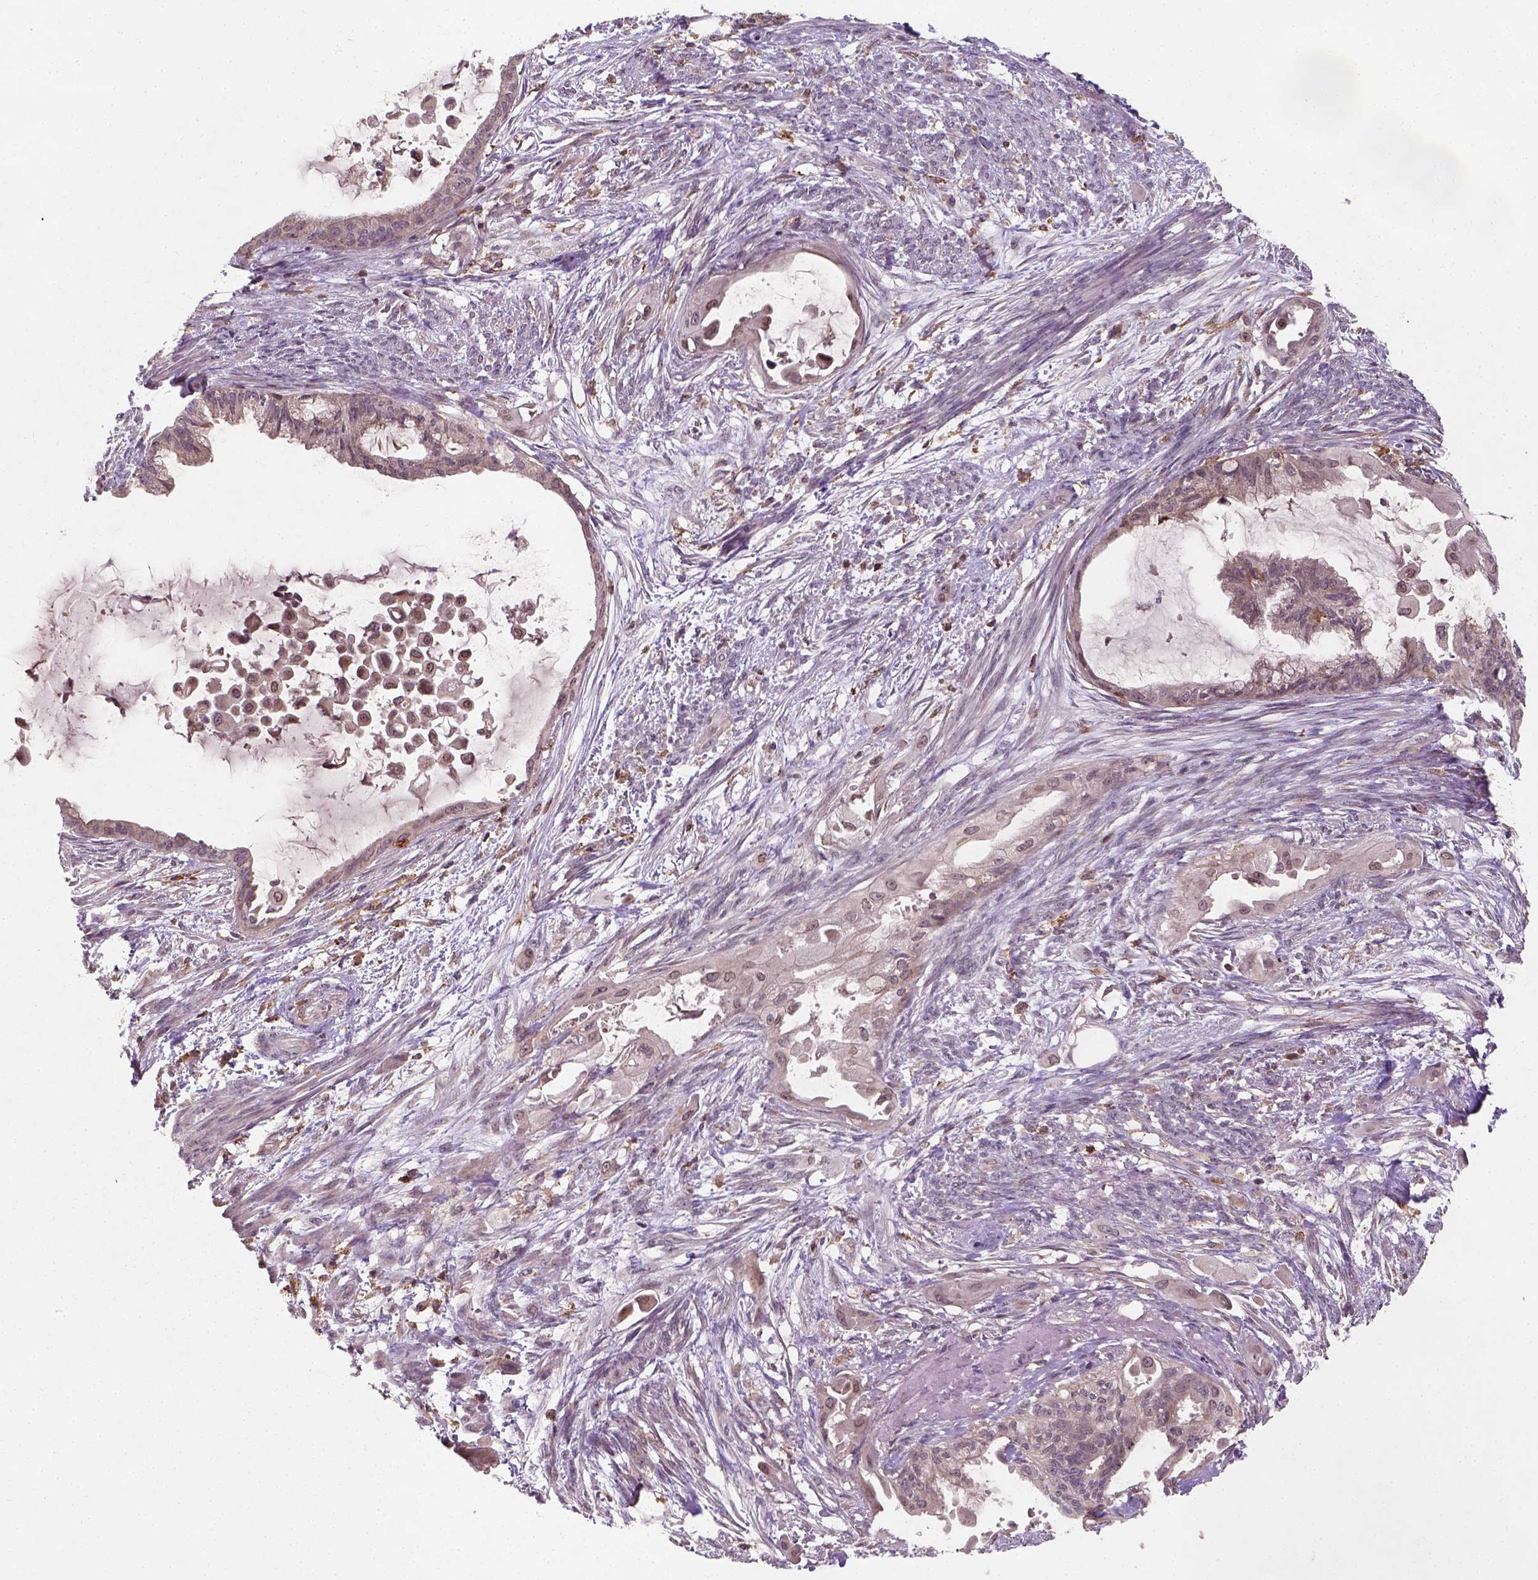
{"staining": {"intensity": "weak", "quantity": "25%-75%", "location": "cytoplasmic/membranous"}, "tissue": "endometrial cancer", "cell_type": "Tumor cells", "image_type": "cancer", "snomed": [{"axis": "morphology", "description": "Adenocarcinoma, NOS"}, {"axis": "topography", "description": "Endometrium"}], "caption": "IHC micrograph of adenocarcinoma (endometrial) stained for a protein (brown), which exhibits low levels of weak cytoplasmic/membranous expression in about 25%-75% of tumor cells.", "gene": "CAMKK1", "patient": {"sex": "female", "age": 86}}